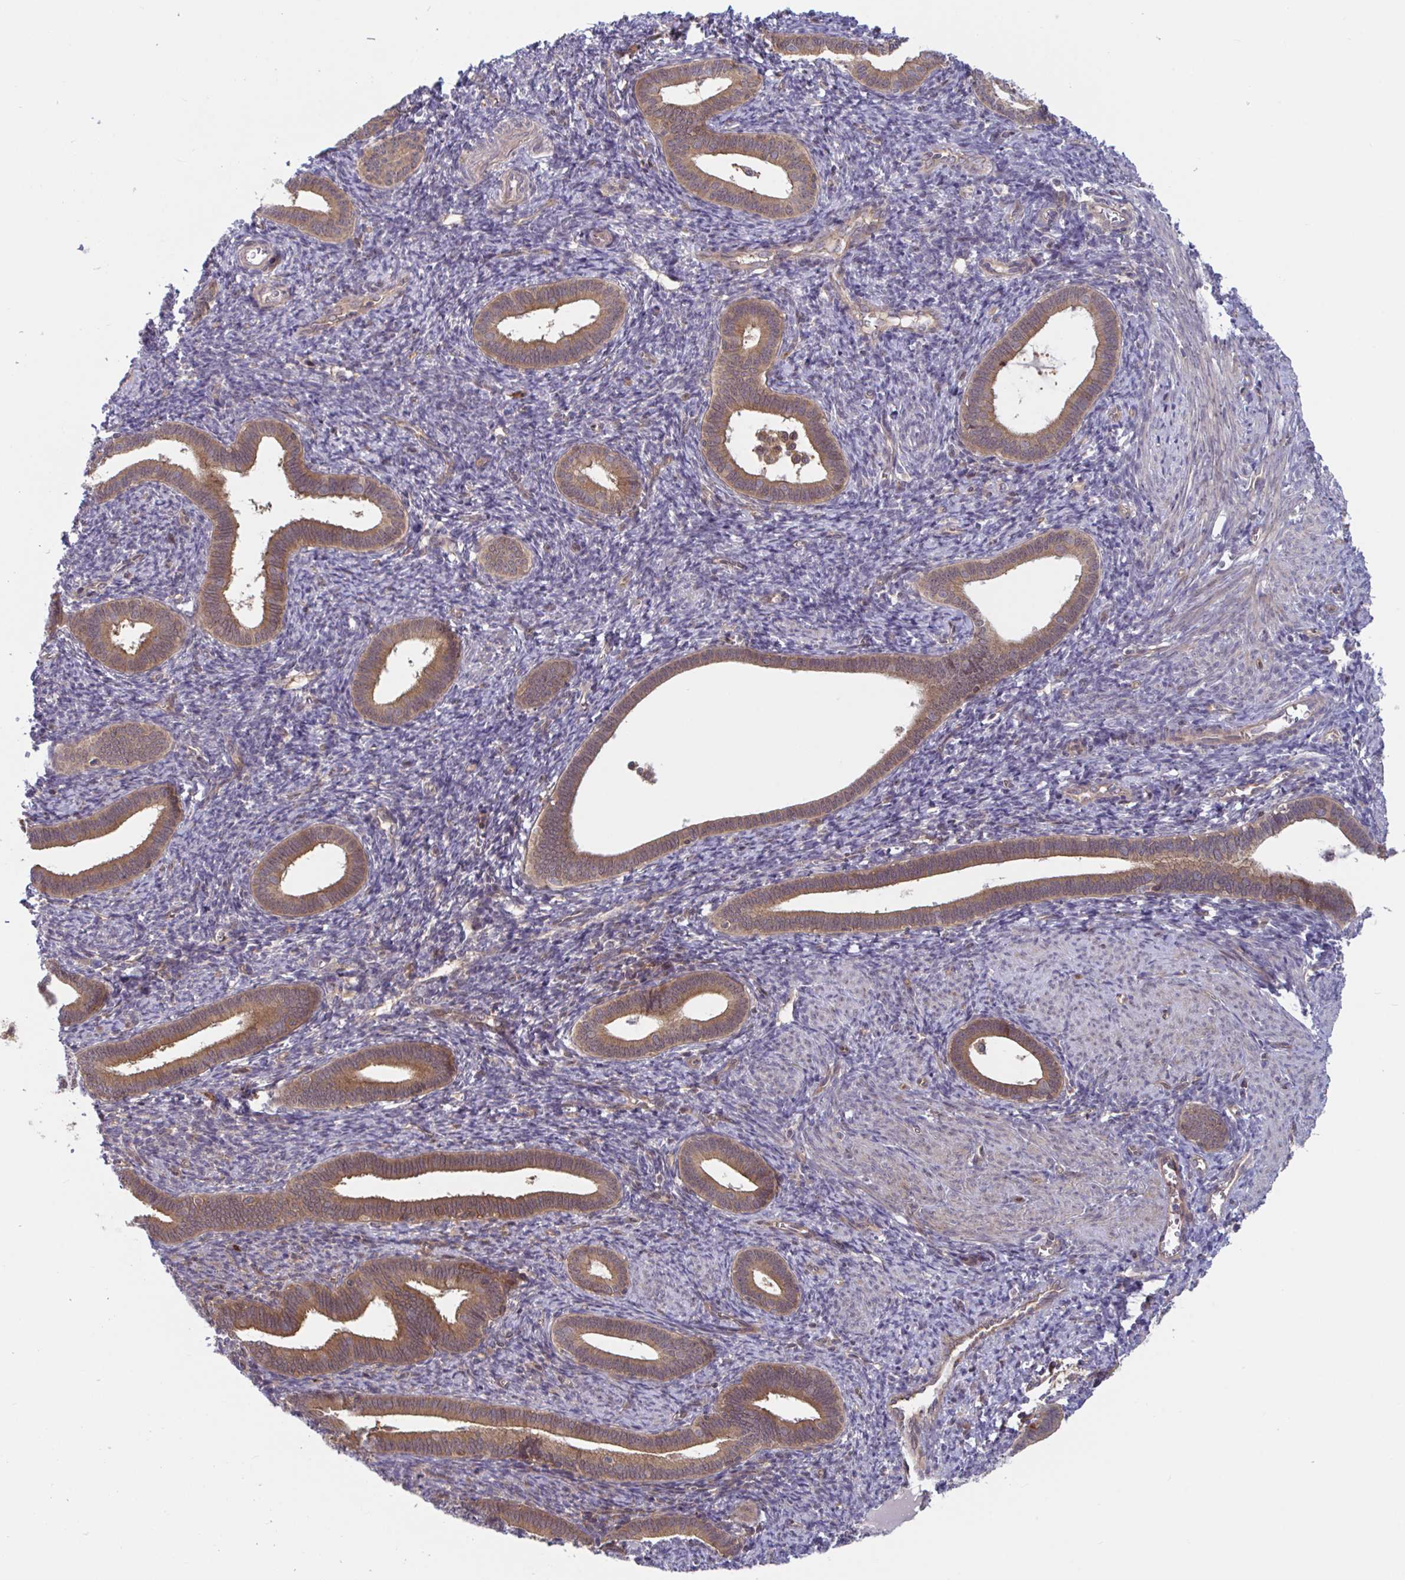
{"staining": {"intensity": "moderate", "quantity": "<25%", "location": "cytoplasmic/membranous"}, "tissue": "endometrium", "cell_type": "Cells in endometrial stroma", "image_type": "normal", "snomed": [{"axis": "morphology", "description": "Normal tissue, NOS"}, {"axis": "topography", "description": "Endometrium"}], "caption": "Moderate cytoplasmic/membranous protein staining is seen in approximately <25% of cells in endometrial stroma in endometrium.", "gene": "LMNTD2", "patient": {"sex": "female", "age": 41}}